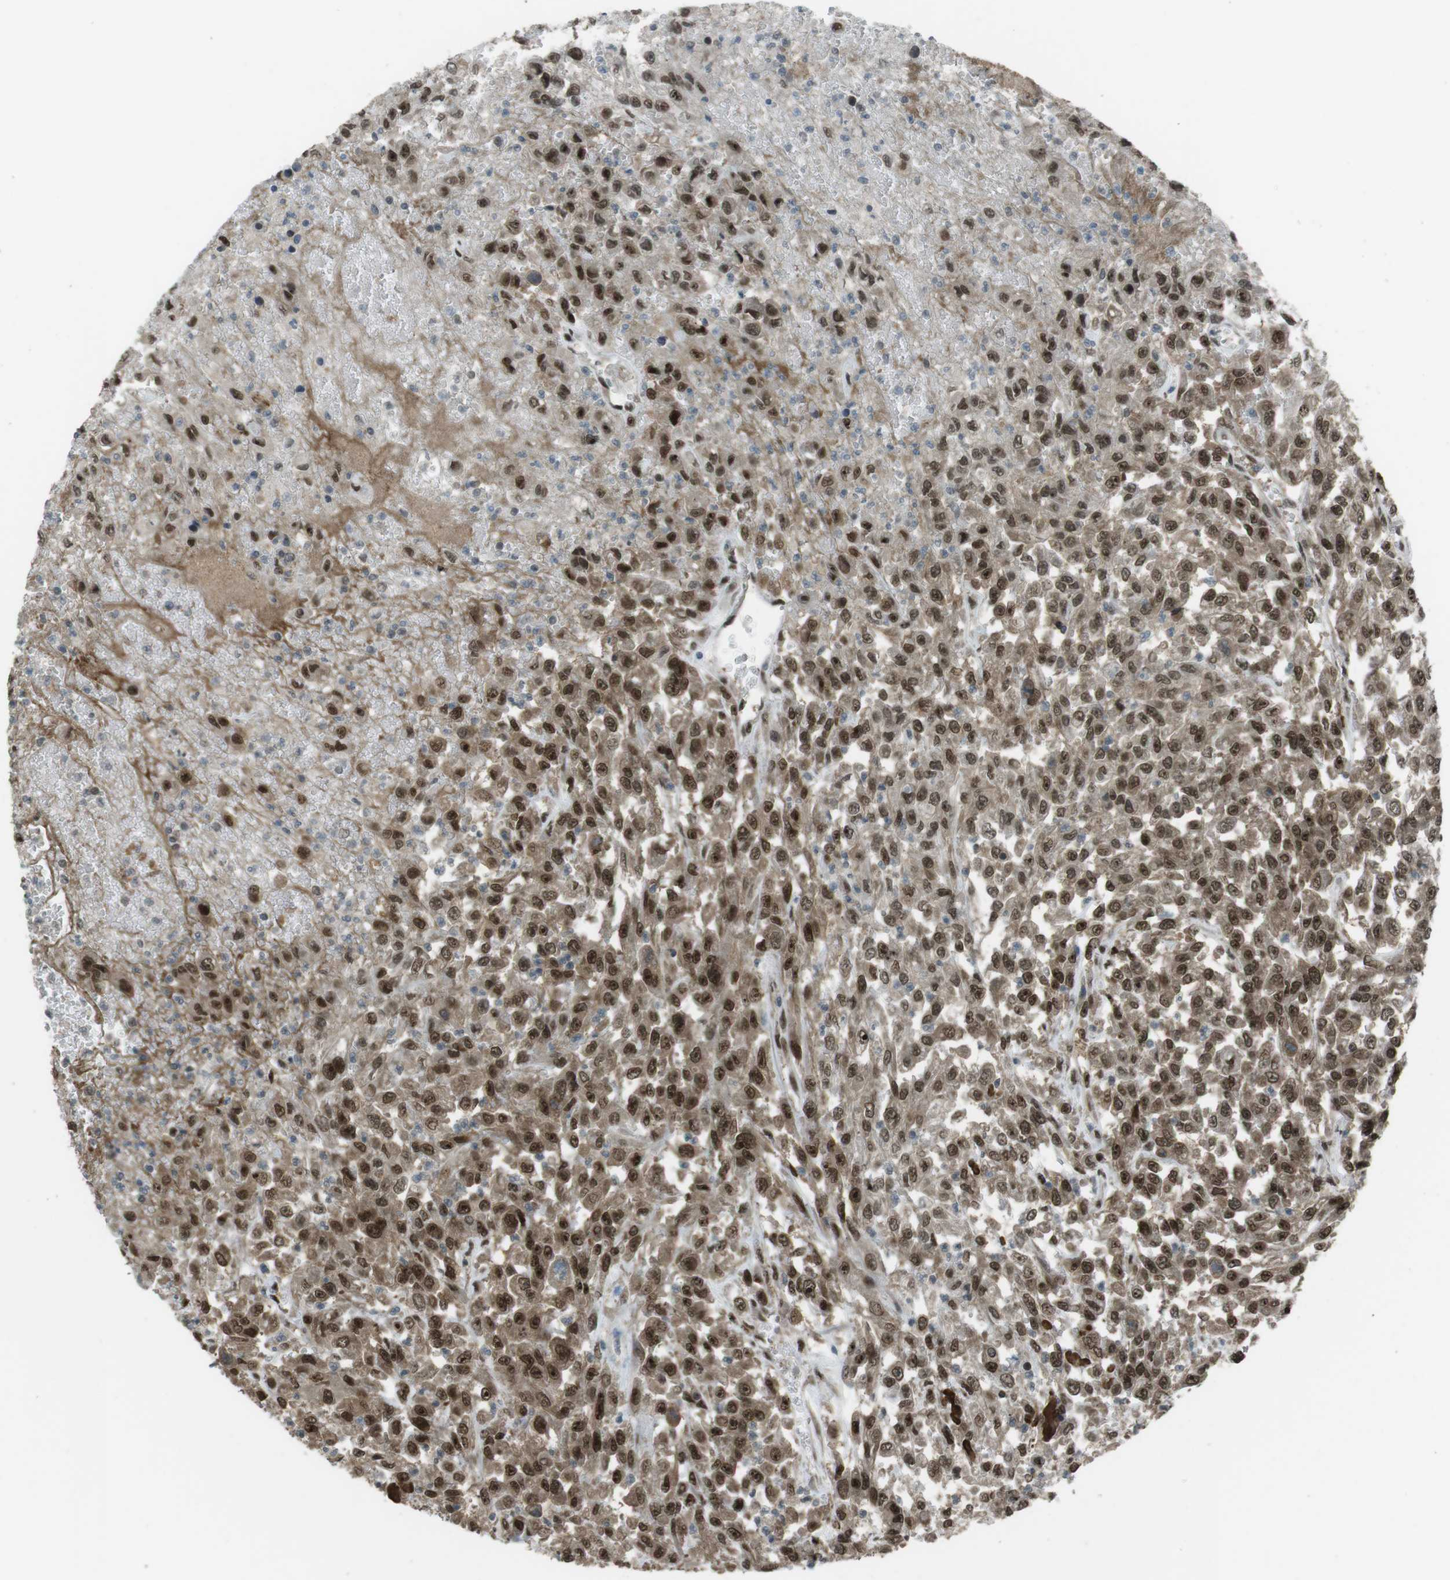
{"staining": {"intensity": "strong", "quantity": ">75%", "location": "cytoplasmic/membranous,nuclear"}, "tissue": "urothelial cancer", "cell_type": "Tumor cells", "image_type": "cancer", "snomed": [{"axis": "morphology", "description": "Urothelial carcinoma, High grade"}, {"axis": "topography", "description": "Urinary bladder"}], "caption": "An IHC micrograph of neoplastic tissue is shown. Protein staining in brown shows strong cytoplasmic/membranous and nuclear positivity in high-grade urothelial carcinoma within tumor cells.", "gene": "SLITRK5", "patient": {"sex": "male", "age": 46}}